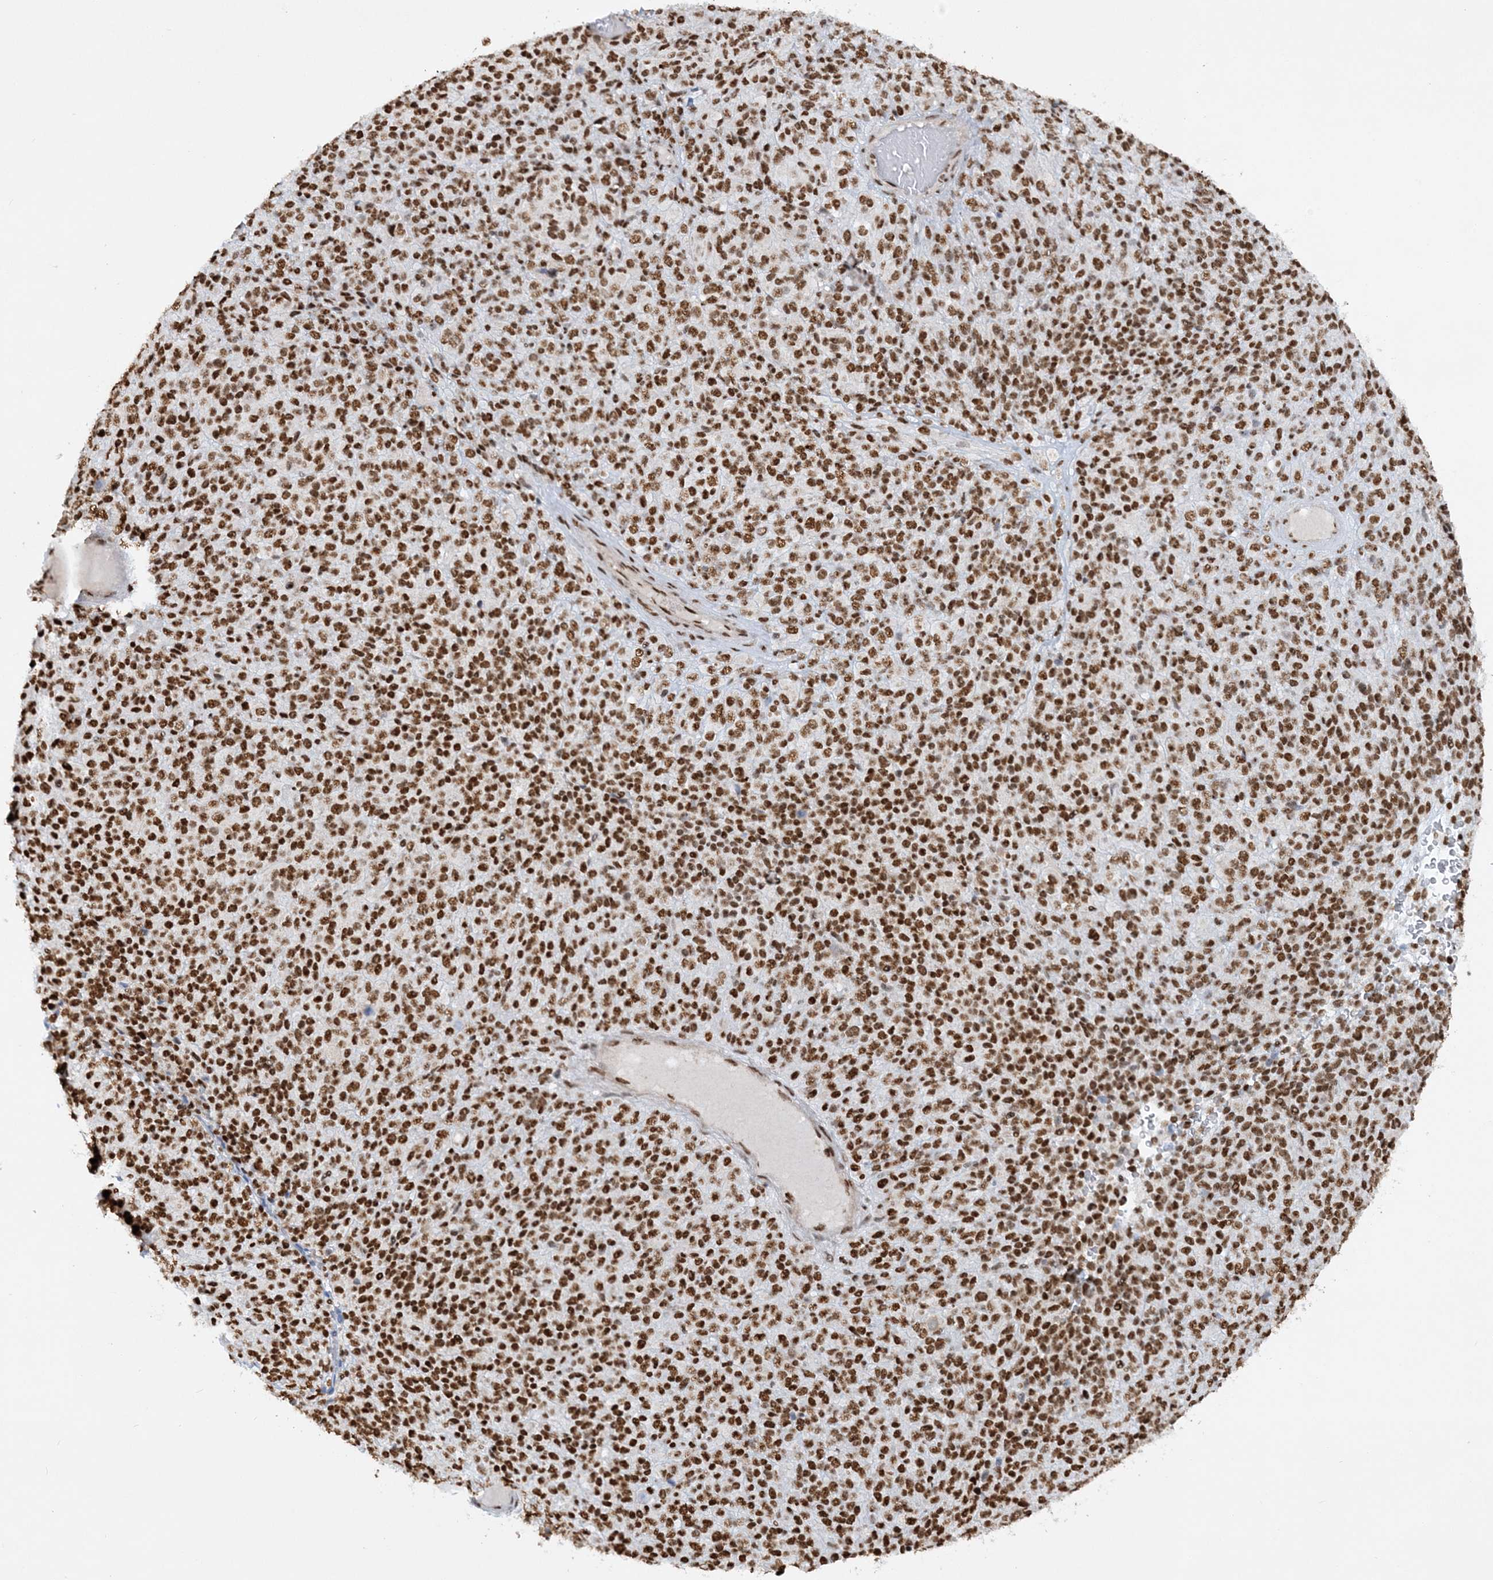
{"staining": {"intensity": "moderate", "quantity": ">75%", "location": "nuclear"}, "tissue": "melanoma", "cell_type": "Tumor cells", "image_type": "cancer", "snomed": [{"axis": "morphology", "description": "Malignant melanoma, Metastatic site"}, {"axis": "topography", "description": "Brain"}], "caption": "High-magnification brightfield microscopy of malignant melanoma (metastatic site) stained with DAB (brown) and counterstained with hematoxylin (blue). tumor cells exhibit moderate nuclear positivity is present in about>75% of cells.", "gene": "DELE1", "patient": {"sex": "female", "age": 56}}